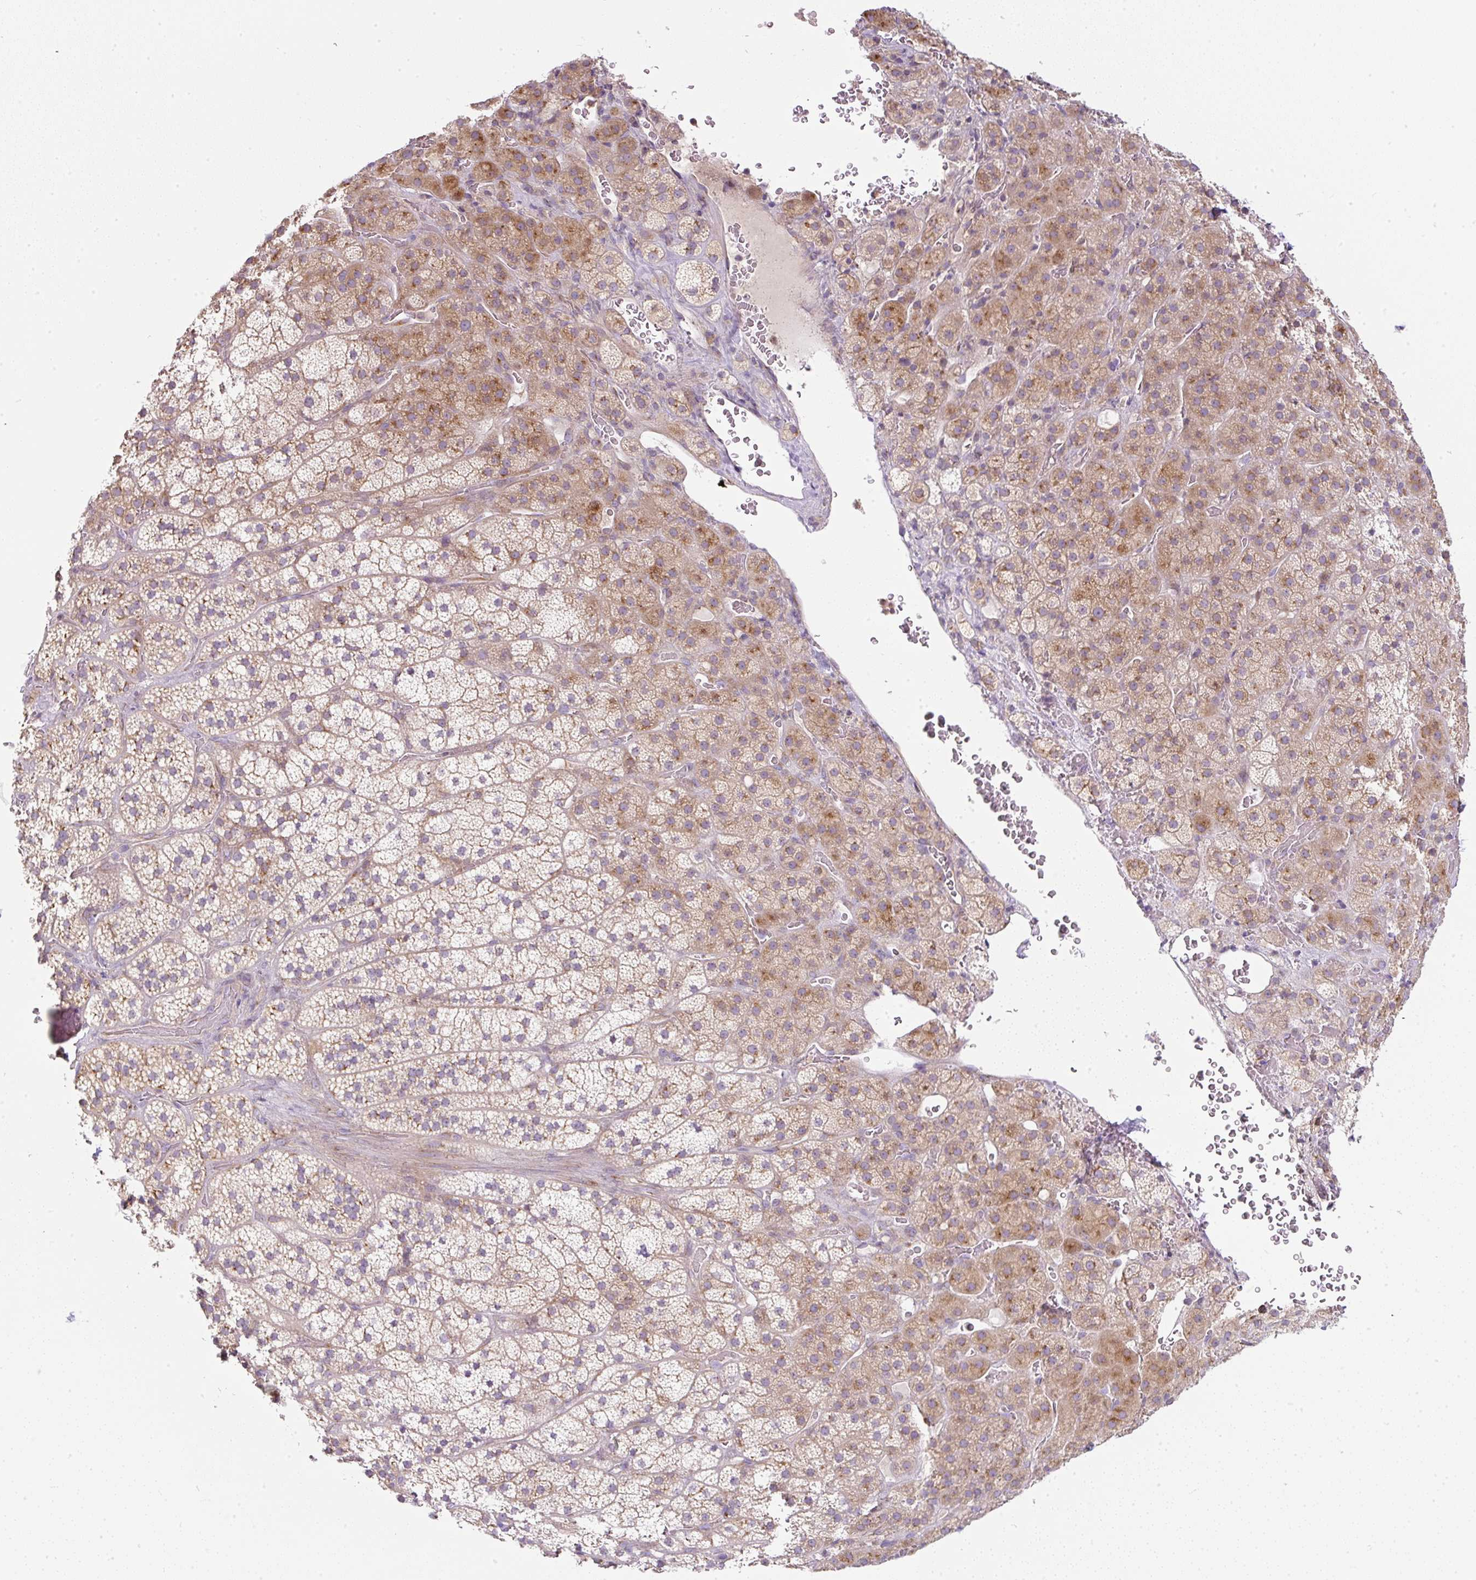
{"staining": {"intensity": "moderate", "quantity": "25%-75%", "location": "cytoplasmic/membranous"}, "tissue": "adrenal gland", "cell_type": "Glandular cells", "image_type": "normal", "snomed": [{"axis": "morphology", "description": "Normal tissue, NOS"}, {"axis": "topography", "description": "Adrenal gland"}], "caption": "This micrograph shows immunohistochemistry (IHC) staining of unremarkable human adrenal gland, with medium moderate cytoplasmic/membranous staining in about 25%-75% of glandular cells.", "gene": "MLX", "patient": {"sex": "male", "age": 57}}